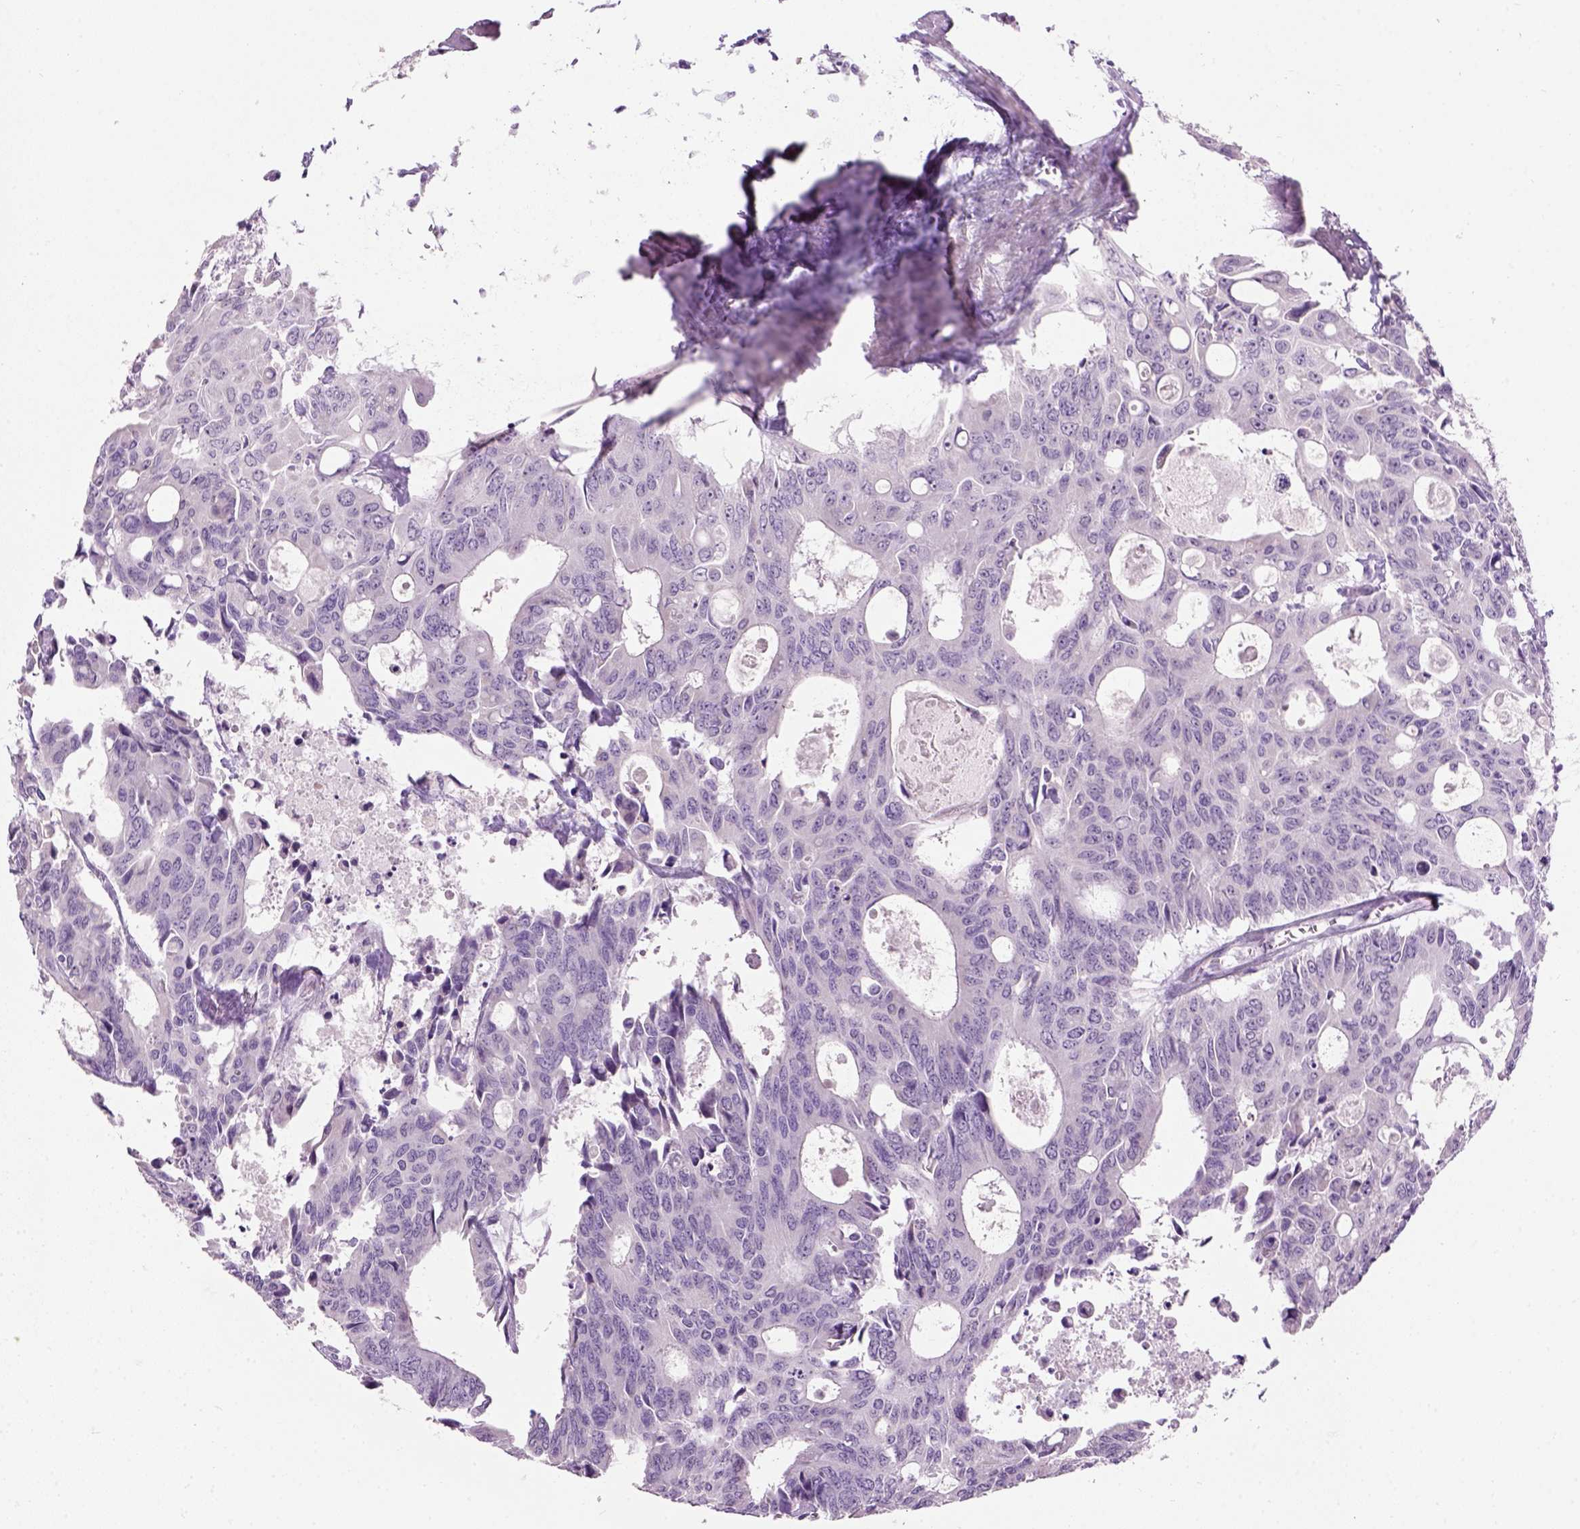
{"staining": {"intensity": "negative", "quantity": "none", "location": "none"}, "tissue": "colorectal cancer", "cell_type": "Tumor cells", "image_type": "cancer", "snomed": [{"axis": "morphology", "description": "Adenocarcinoma, NOS"}, {"axis": "topography", "description": "Rectum"}], "caption": "IHC photomicrograph of human colorectal cancer (adenocarcinoma) stained for a protein (brown), which reveals no expression in tumor cells.", "gene": "GABRB2", "patient": {"sex": "male", "age": 76}}